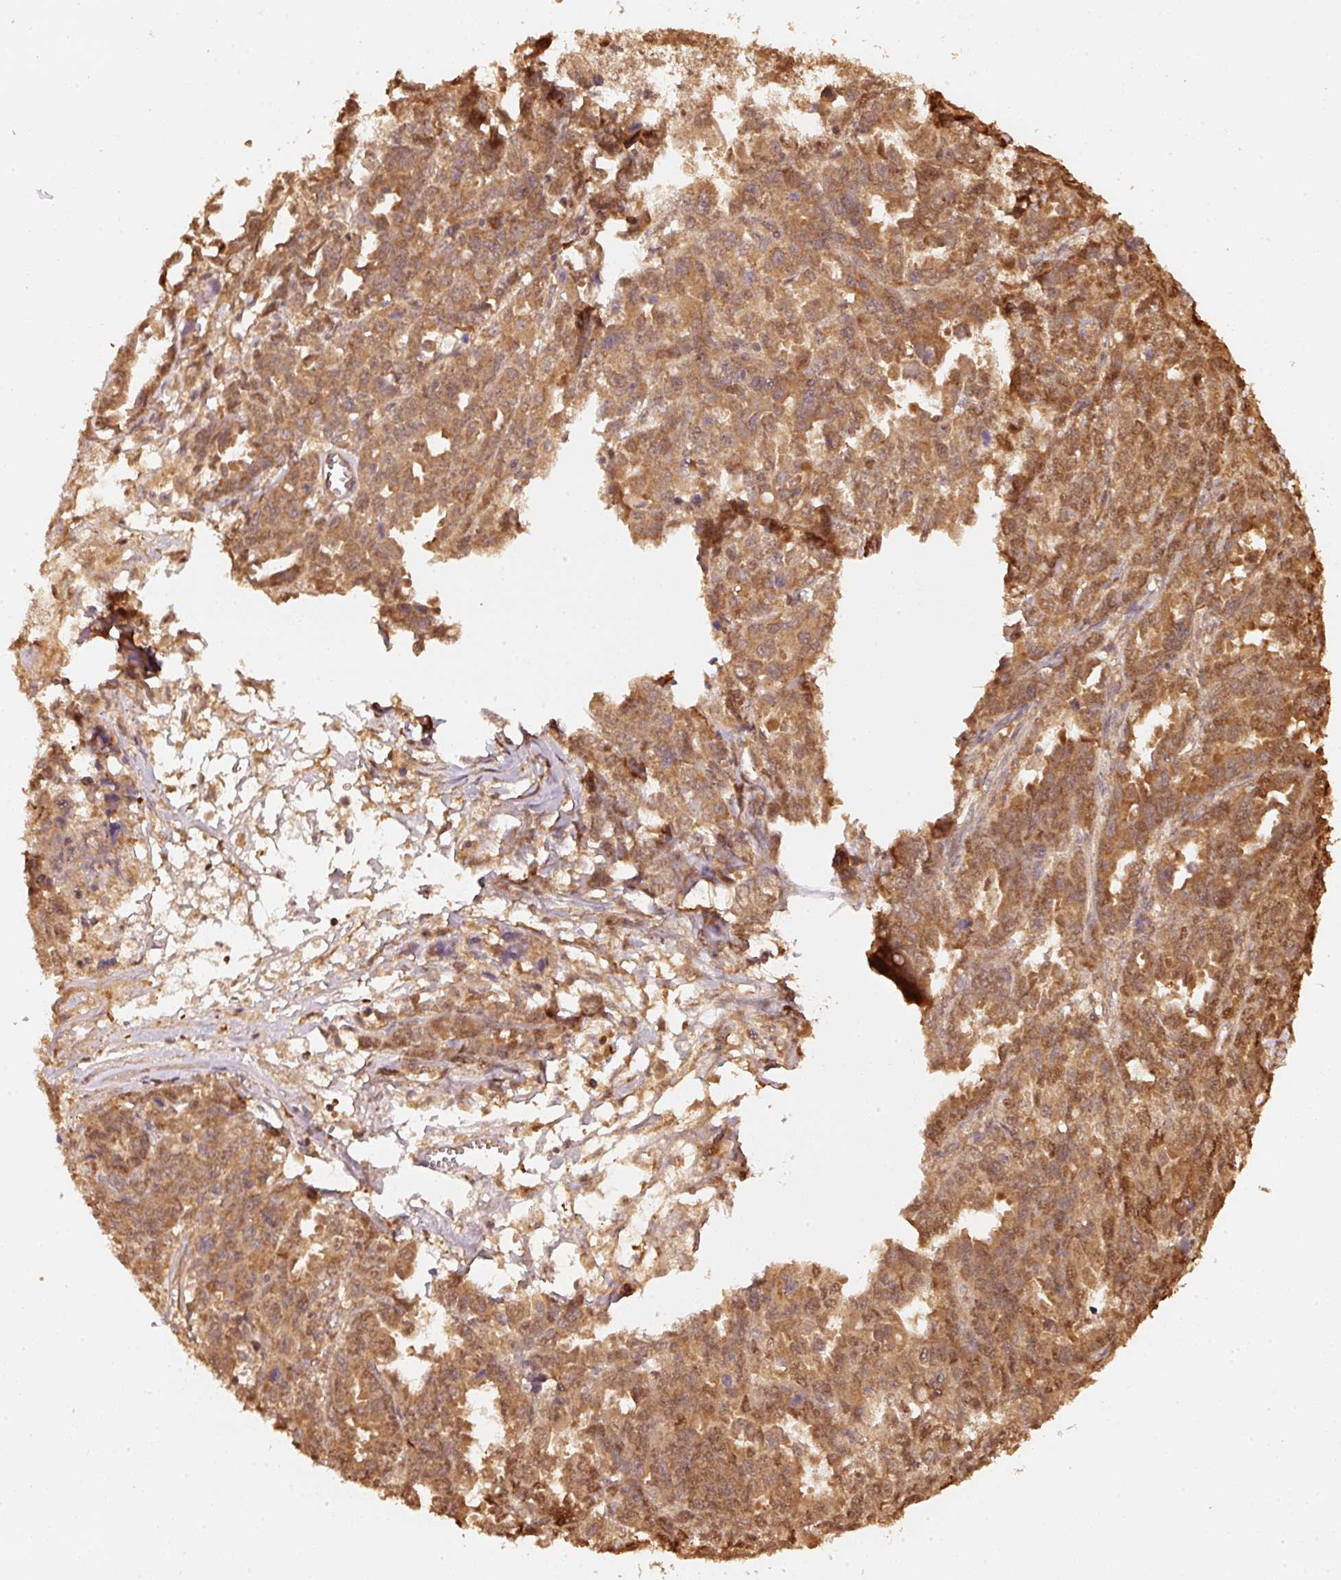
{"staining": {"intensity": "moderate", "quantity": ">75%", "location": "cytoplasmic/membranous,nuclear"}, "tissue": "ovarian cancer", "cell_type": "Tumor cells", "image_type": "cancer", "snomed": [{"axis": "morphology", "description": "Adenocarcinoma, NOS"}, {"axis": "morphology", "description": "Carcinoma, endometroid"}, {"axis": "topography", "description": "Ovary"}], "caption": "Protein expression analysis of human ovarian adenocarcinoma reveals moderate cytoplasmic/membranous and nuclear positivity in approximately >75% of tumor cells. The staining is performed using DAB brown chromogen to label protein expression. The nuclei are counter-stained blue using hematoxylin.", "gene": "STAU1", "patient": {"sex": "female", "age": 72}}